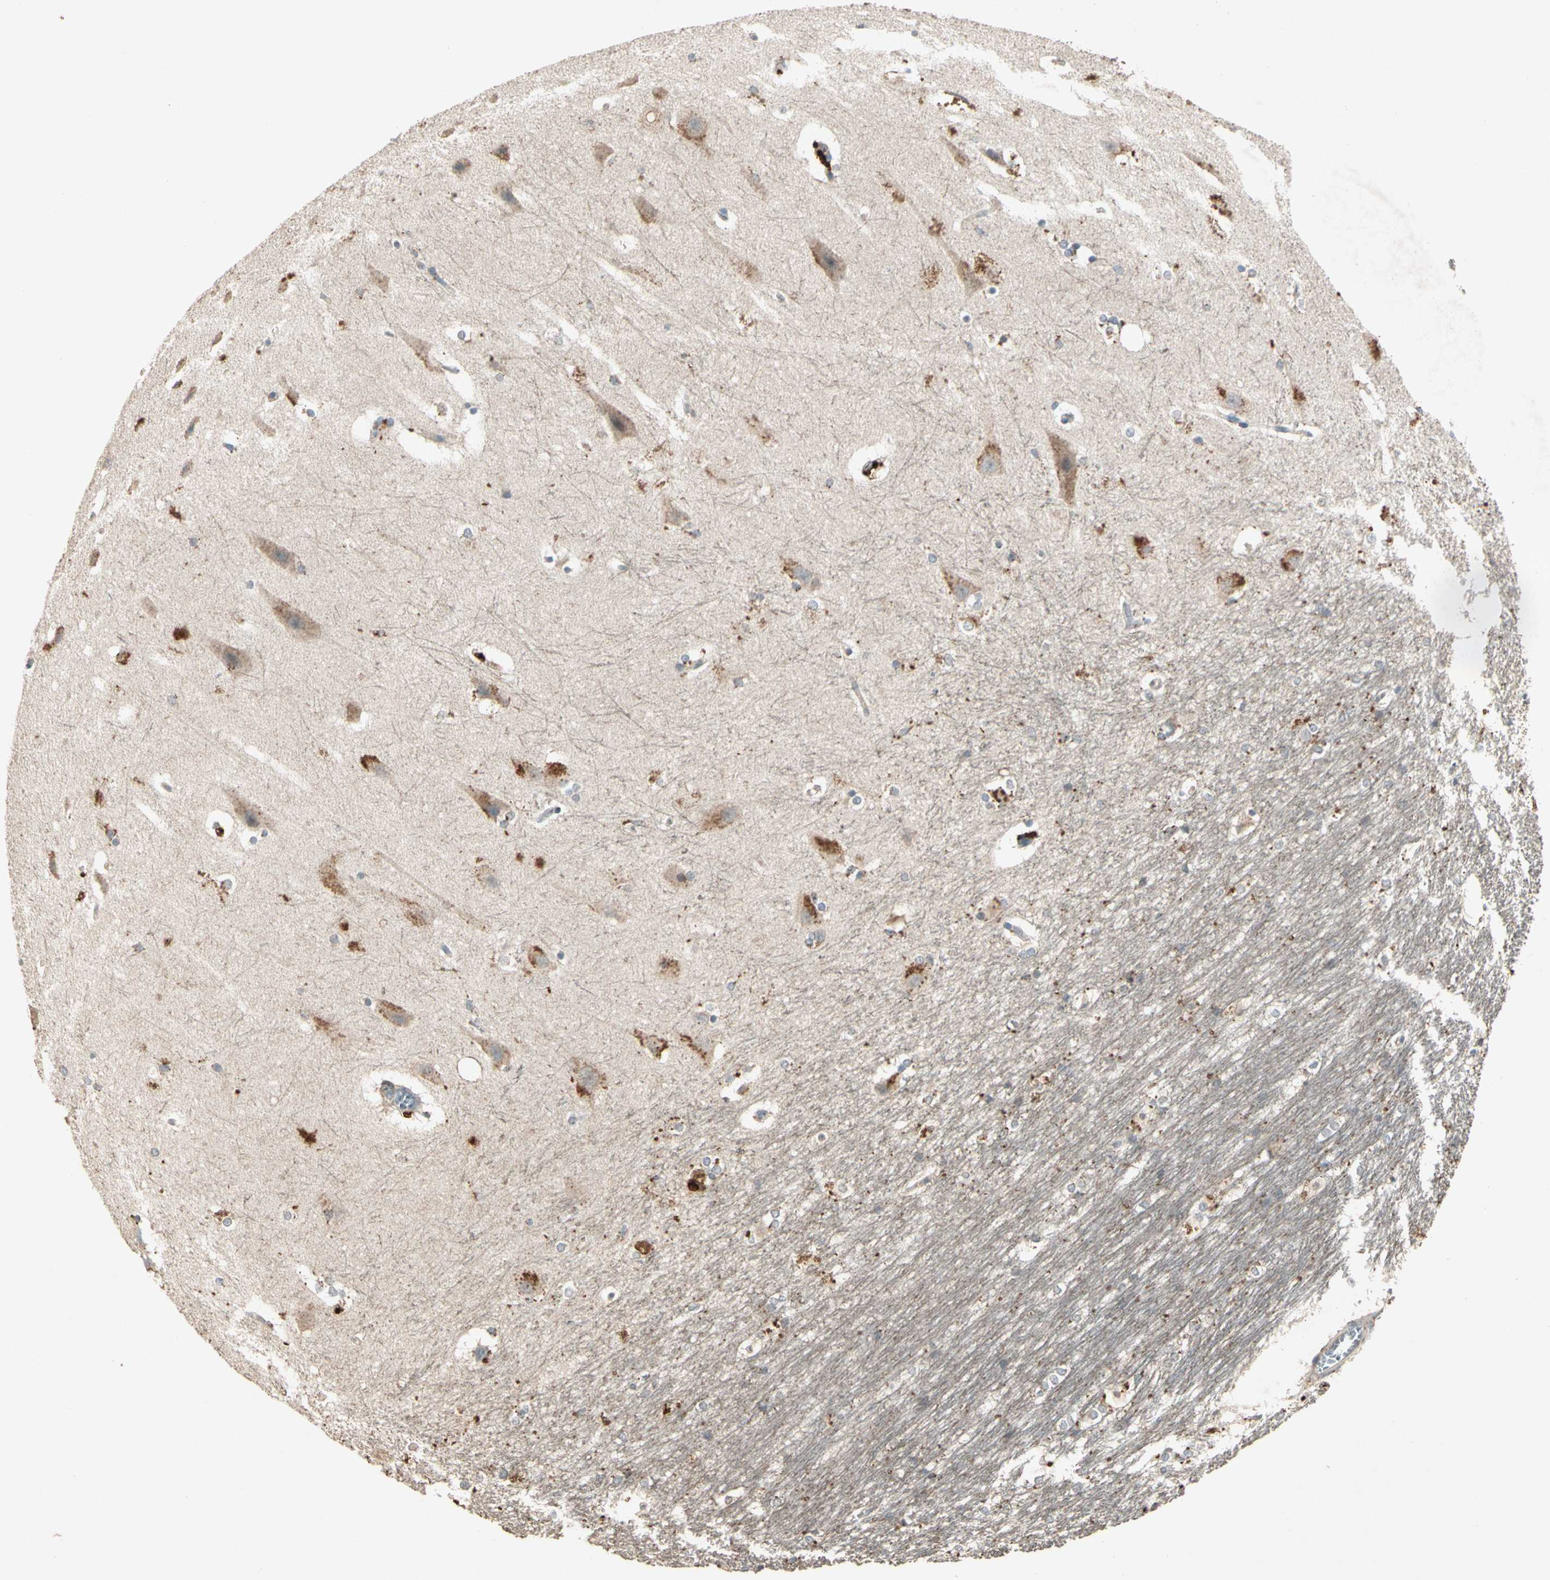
{"staining": {"intensity": "weak", "quantity": "25%-75%", "location": "cytoplasmic/membranous"}, "tissue": "hippocampus", "cell_type": "Glial cells", "image_type": "normal", "snomed": [{"axis": "morphology", "description": "Normal tissue, NOS"}, {"axis": "topography", "description": "Hippocampus"}], "caption": "Human hippocampus stained with a brown dye demonstrates weak cytoplasmic/membranous positive positivity in approximately 25%-75% of glial cells.", "gene": "GPLD1", "patient": {"sex": "female", "age": 19}}